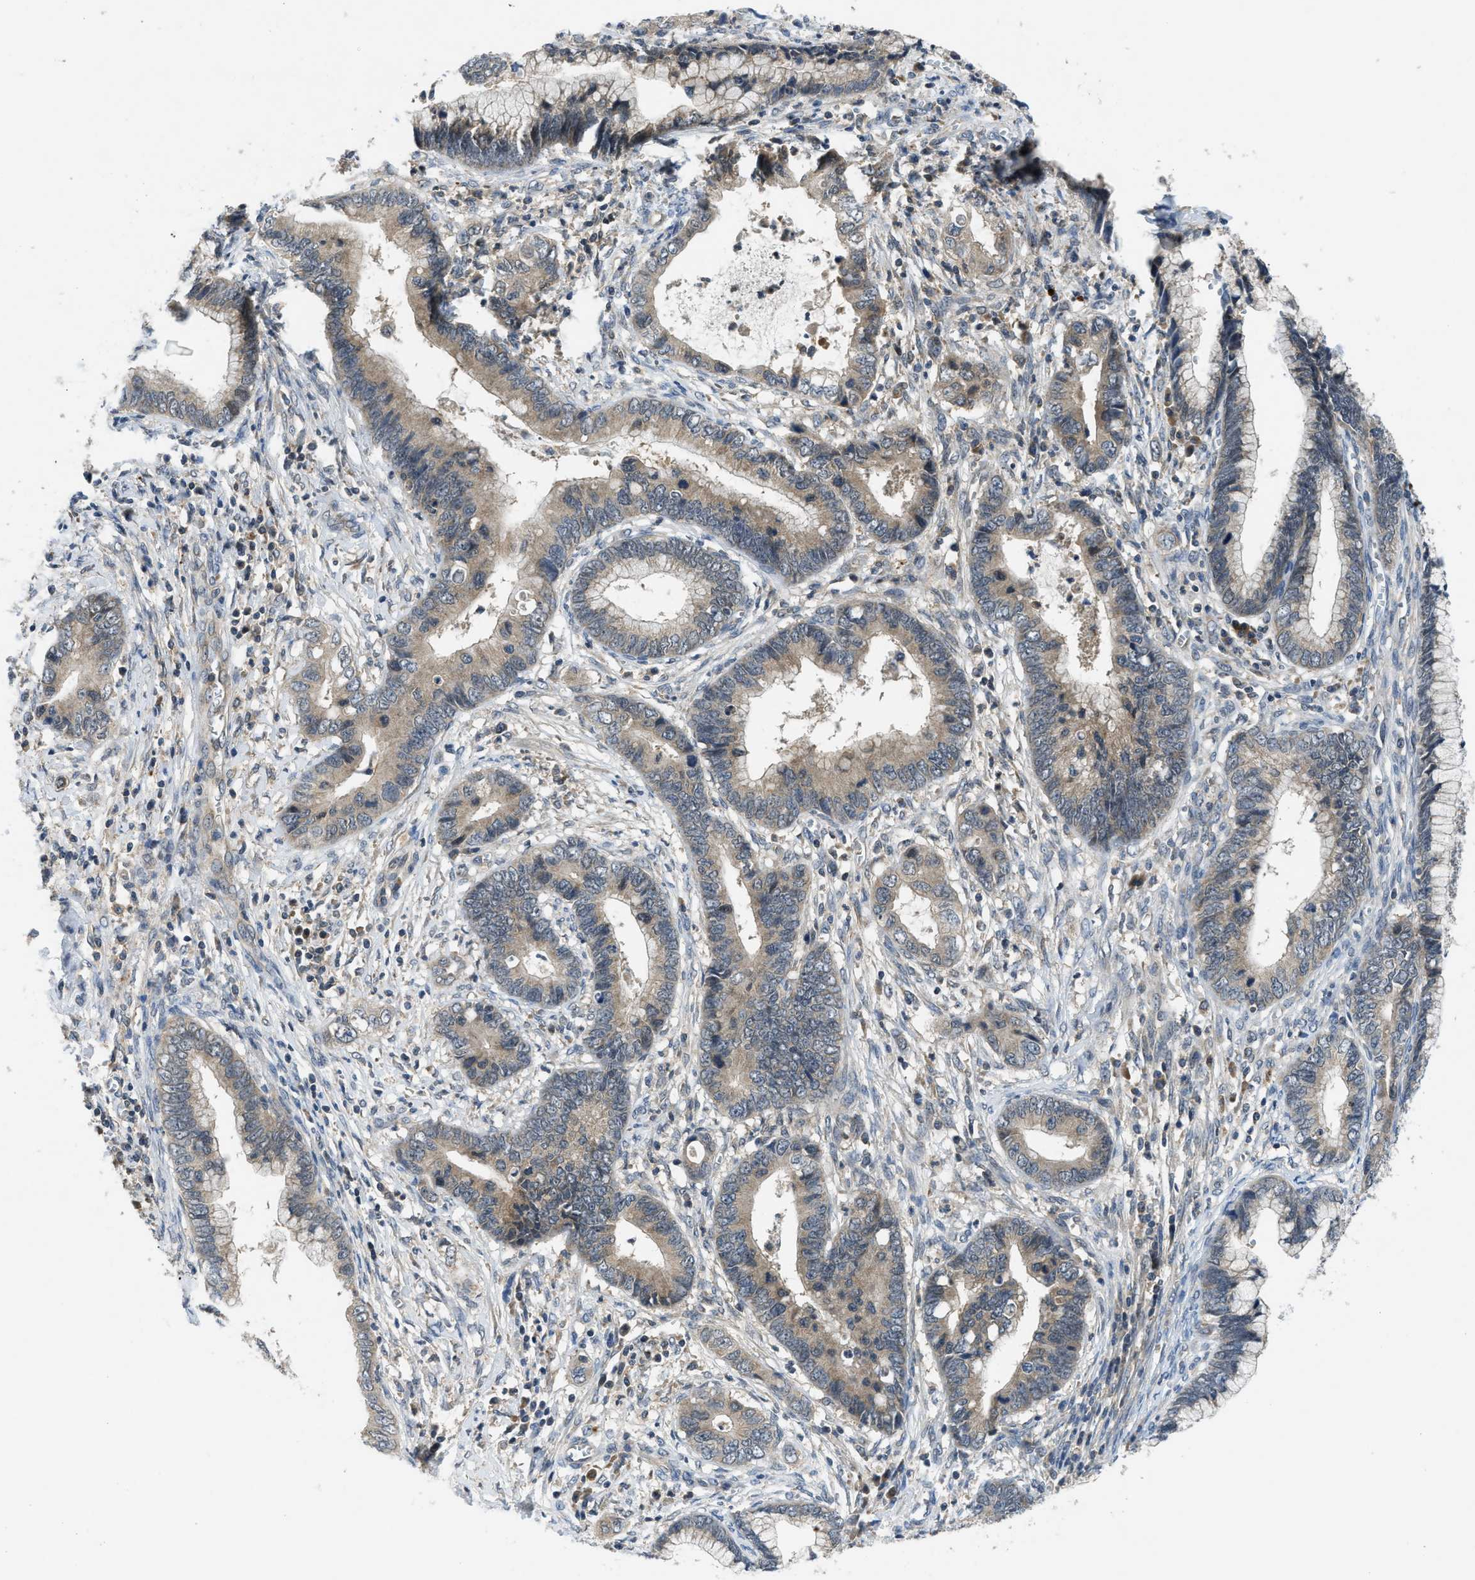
{"staining": {"intensity": "weak", "quantity": ">75%", "location": "cytoplasmic/membranous"}, "tissue": "cervical cancer", "cell_type": "Tumor cells", "image_type": "cancer", "snomed": [{"axis": "morphology", "description": "Adenocarcinoma, NOS"}, {"axis": "topography", "description": "Cervix"}], "caption": "Cervical adenocarcinoma was stained to show a protein in brown. There is low levels of weak cytoplasmic/membranous staining in about >75% of tumor cells. Using DAB (brown) and hematoxylin (blue) stains, captured at high magnification using brightfield microscopy.", "gene": "PDE7A", "patient": {"sex": "female", "age": 44}}